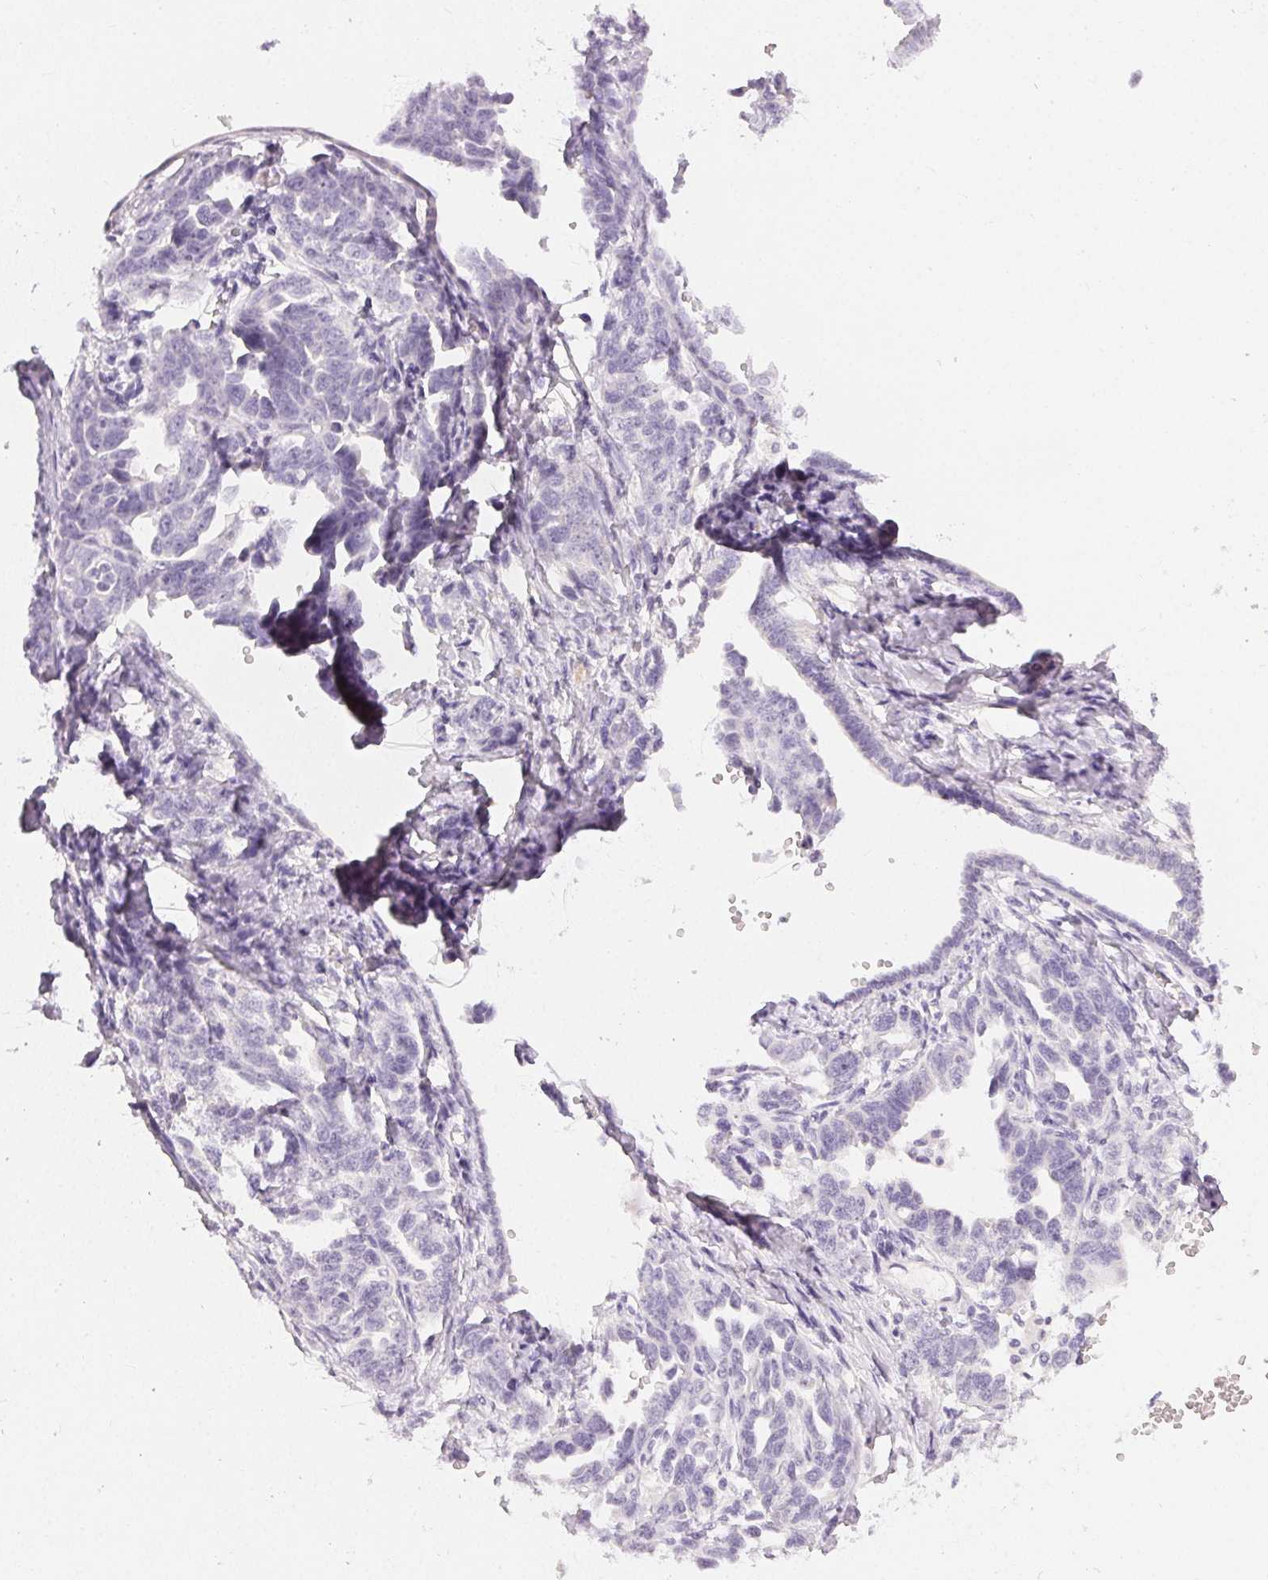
{"staining": {"intensity": "negative", "quantity": "none", "location": "none"}, "tissue": "ovarian cancer", "cell_type": "Tumor cells", "image_type": "cancer", "snomed": [{"axis": "morphology", "description": "Cystadenocarcinoma, serous, NOS"}, {"axis": "topography", "description": "Ovary"}], "caption": "Tumor cells show no significant expression in ovarian cancer. (DAB IHC with hematoxylin counter stain).", "gene": "MIOX", "patient": {"sex": "female", "age": 69}}